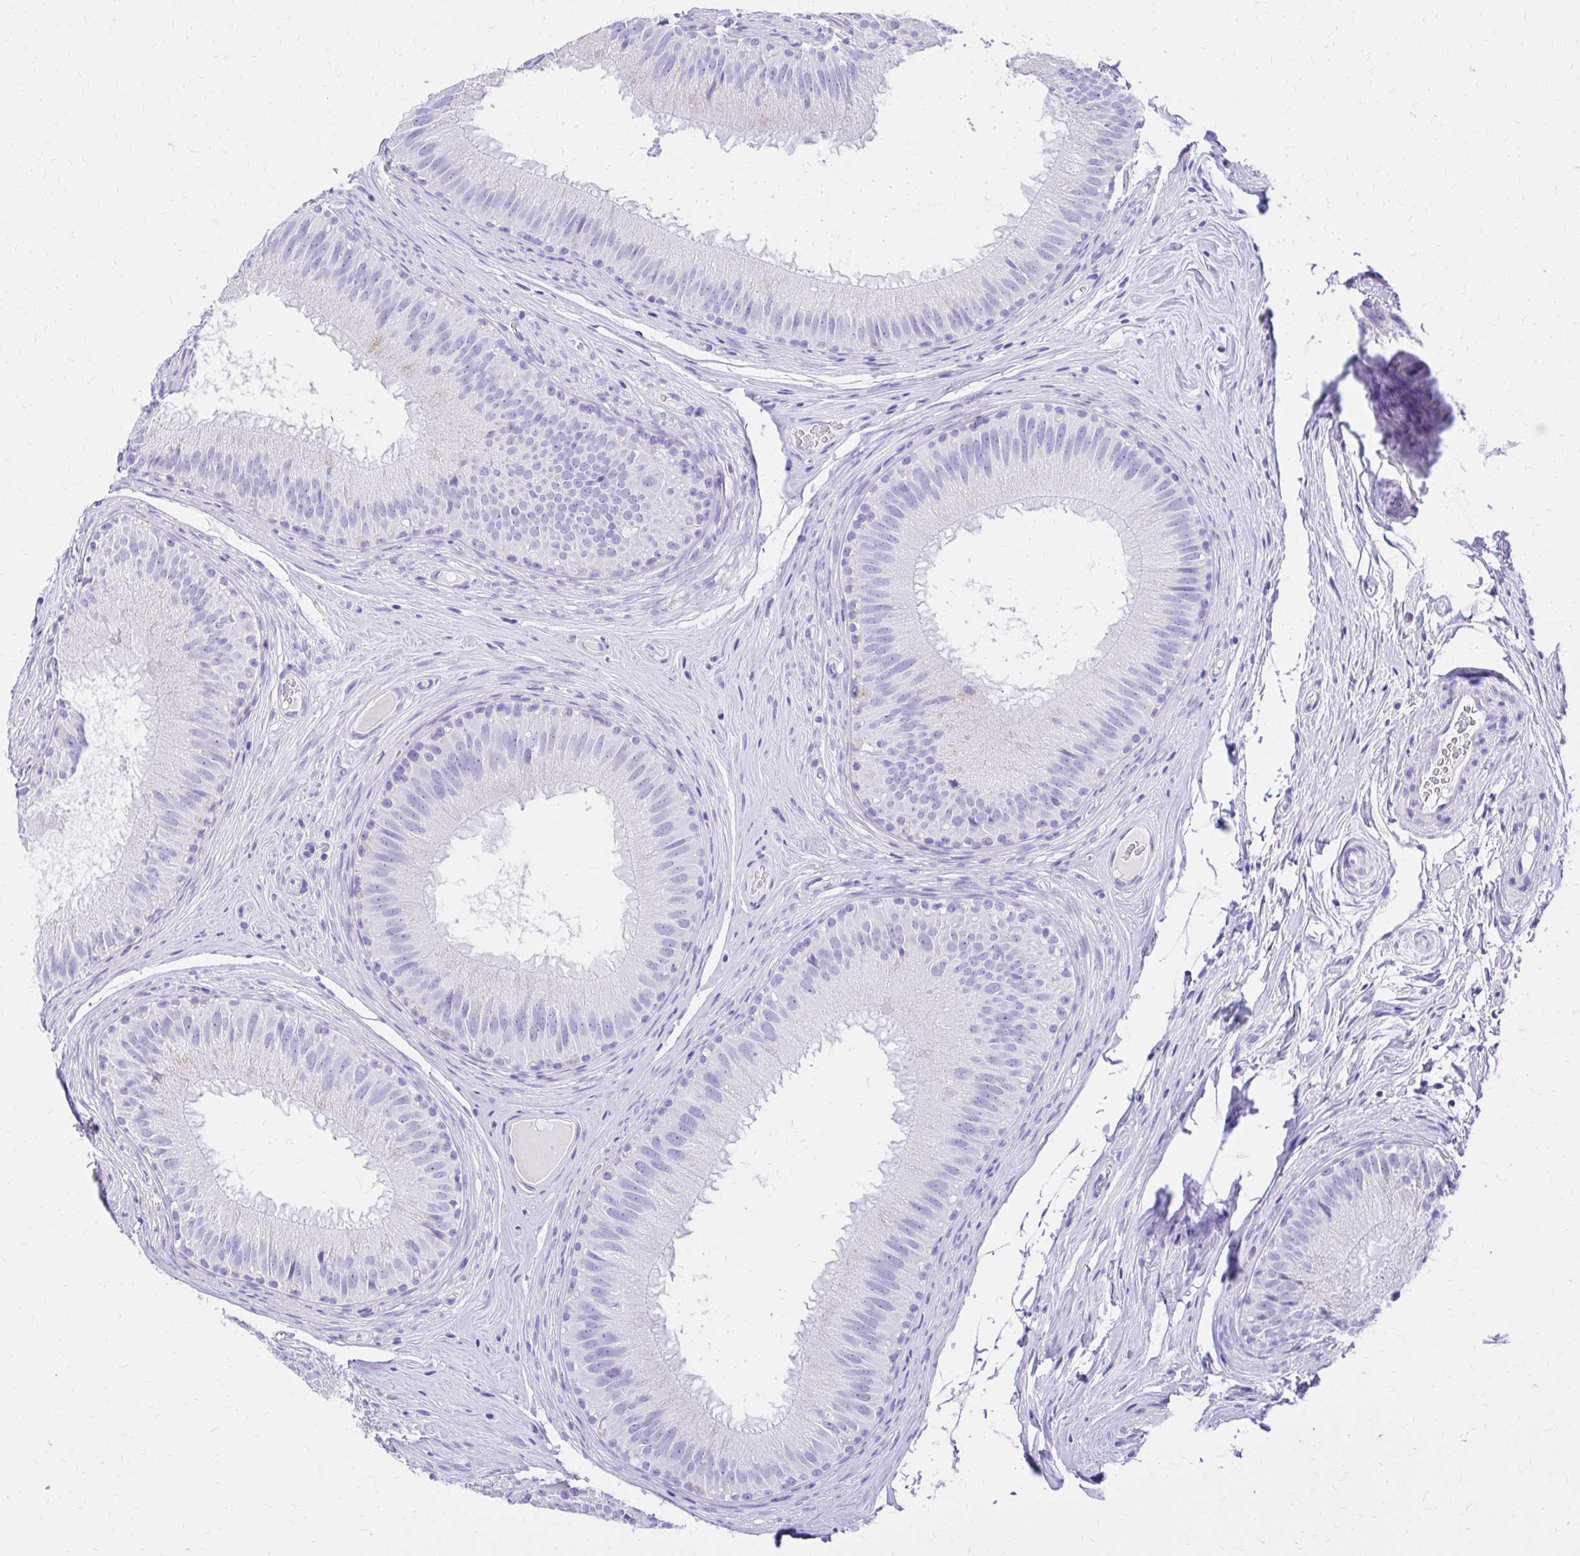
{"staining": {"intensity": "negative", "quantity": "none", "location": "none"}, "tissue": "epididymis", "cell_type": "Glandular cells", "image_type": "normal", "snomed": [{"axis": "morphology", "description": "Normal tissue, NOS"}, {"axis": "topography", "description": "Epididymis"}], "caption": "This photomicrograph is of unremarkable epididymis stained with immunohistochemistry to label a protein in brown with the nuclei are counter-stained blue. There is no positivity in glandular cells. (DAB immunohistochemistry with hematoxylin counter stain).", "gene": "S100G", "patient": {"sex": "male", "age": 44}}